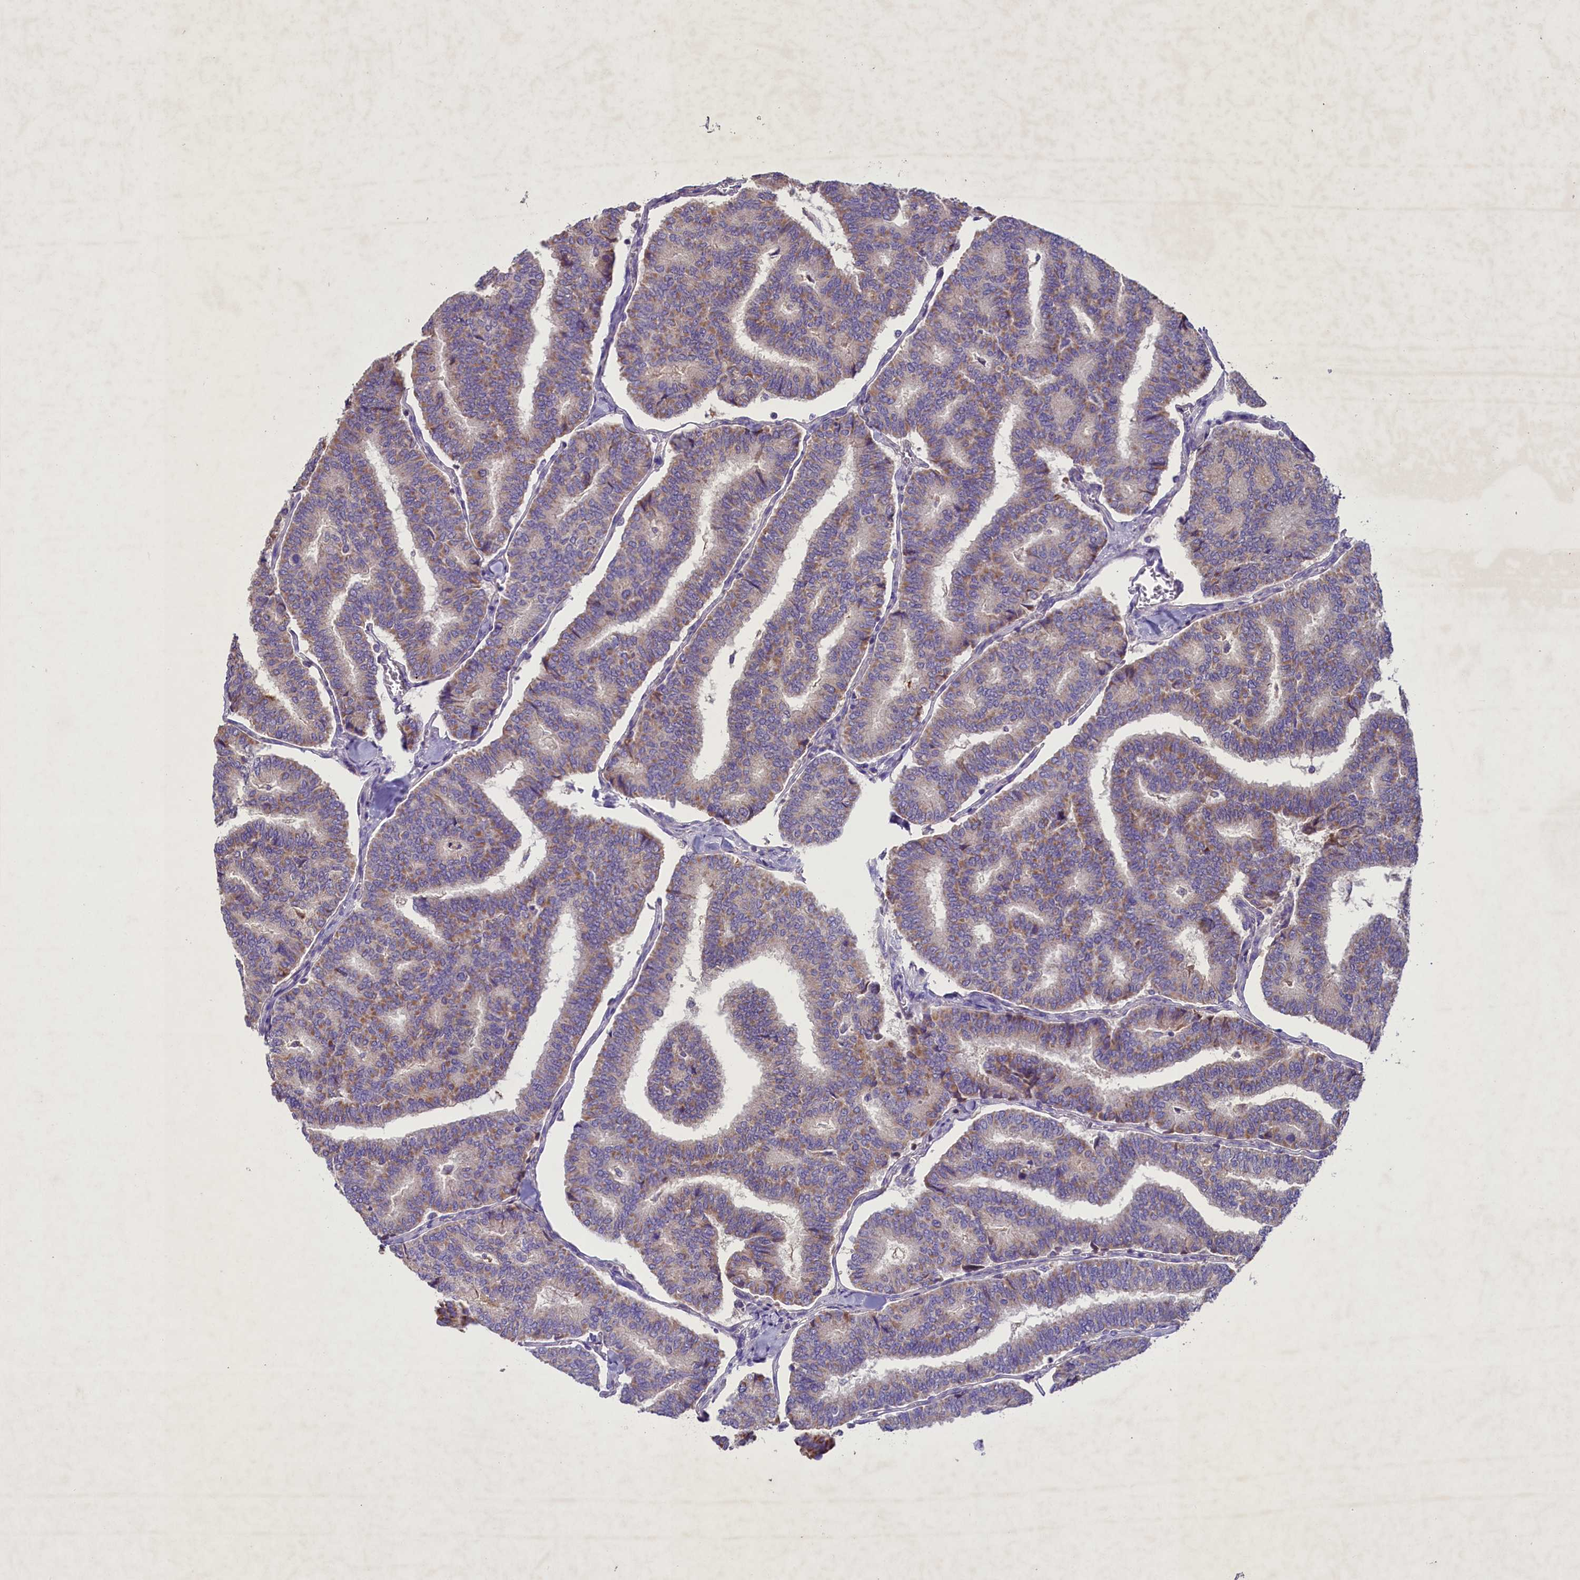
{"staining": {"intensity": "weak", "quantity": ">75%", "location": "cytoplasmic/membranous"}, "tissue": "thyroid cancer", "cell_type": "Tumor cells", "image_type": "cancer", "snomed": [{"axis": "morphology", "description": "Papillary adenocarcinoma, NOS"}, {"axis": "topography", "description": "Thyroid gland"}], "caption": "Human papillary adenocarcinoma (thyroid) stained with a protein marker displays weak staining in tumor cells.", "gene": "PMPCB", "patient": {"sex": "female", "age": 35}}